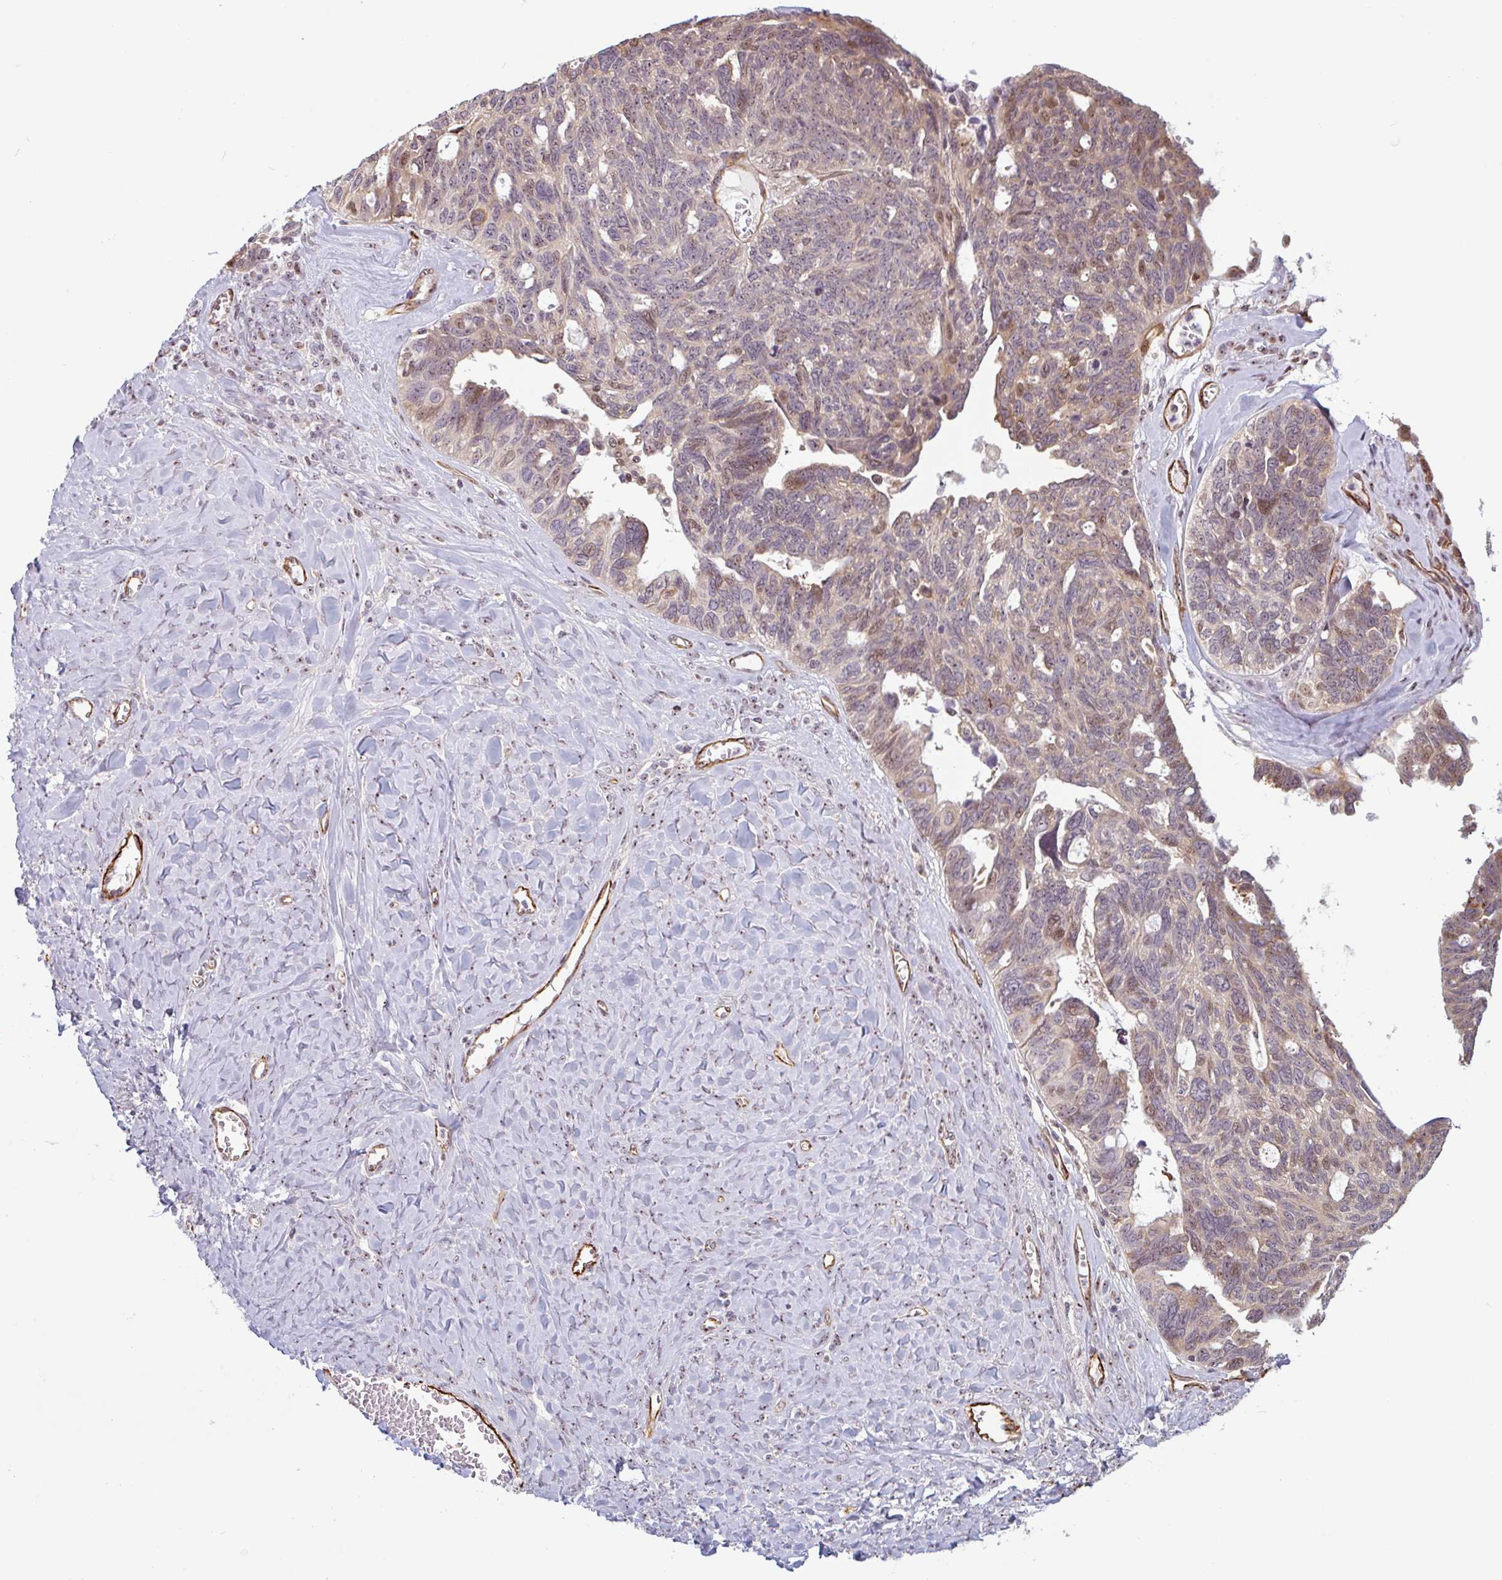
{"staining": {"intensity": "moderate", "quantity": "<25%", "location": "cytoplasmic/membranous,nuclear"}, "tissue": "ovarian cancer", "cell_type": "Tumor cells", "image_type": "cancer", "snomed": [{"axis": "morphology", "description": "Cystadenocarcinoma, serous, NOS"}, {"axis": "topography", "description": "Ovary"}], "caption": "Human ovarian cancer (serous cystadenocarcinoma) stained with a brown dye reveals moderate cytoplasmic/membranous and nuclear positive expression in approximately <25% of tumor cells.", "gene": "ZNF689", "patient": {"sex": "female", "age": 79}}